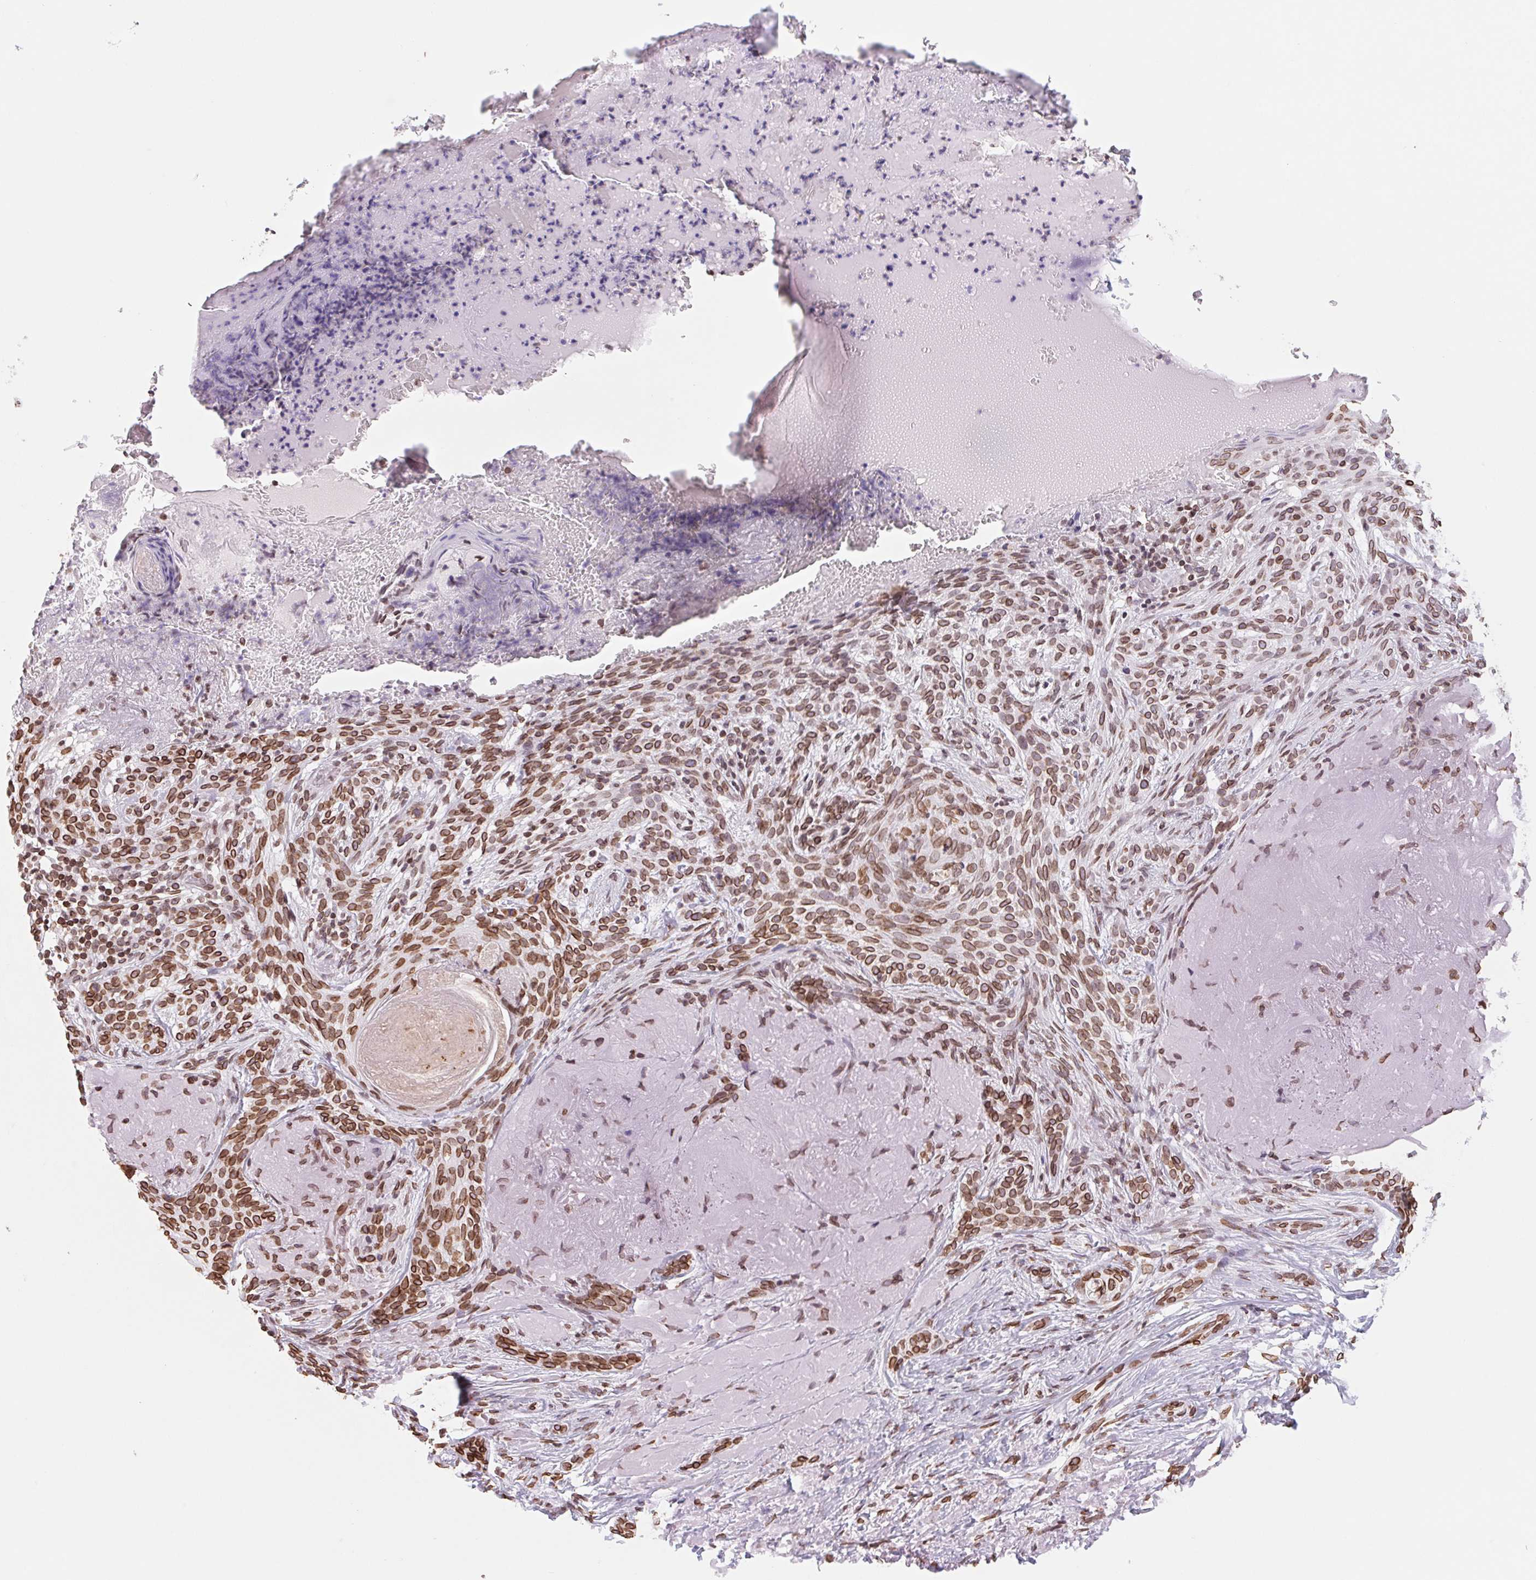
{"staining": {"intensity": "moderate", "quantity": ">75%", "location": "cytoplasmic/membranous,nuclear"}, "tissue": "skin cancer", "cell_type": "Tumor cells", "image_type": "cancer", "snomed": [{"axis": "morphology", "description": "Basal cell carcinoma"}, {"axis": "topography", "description": "Skin"}], "caption": "Immunohistochemistry (IHC) of human basal cell carcinoma (skin) displays medium levels of moderate cytoplasmic/membranous and nuclear positivity in approximately >75% of tumor cells.", "gene": "LMNB2", "patient": {"sex": "male", "age": 84}}